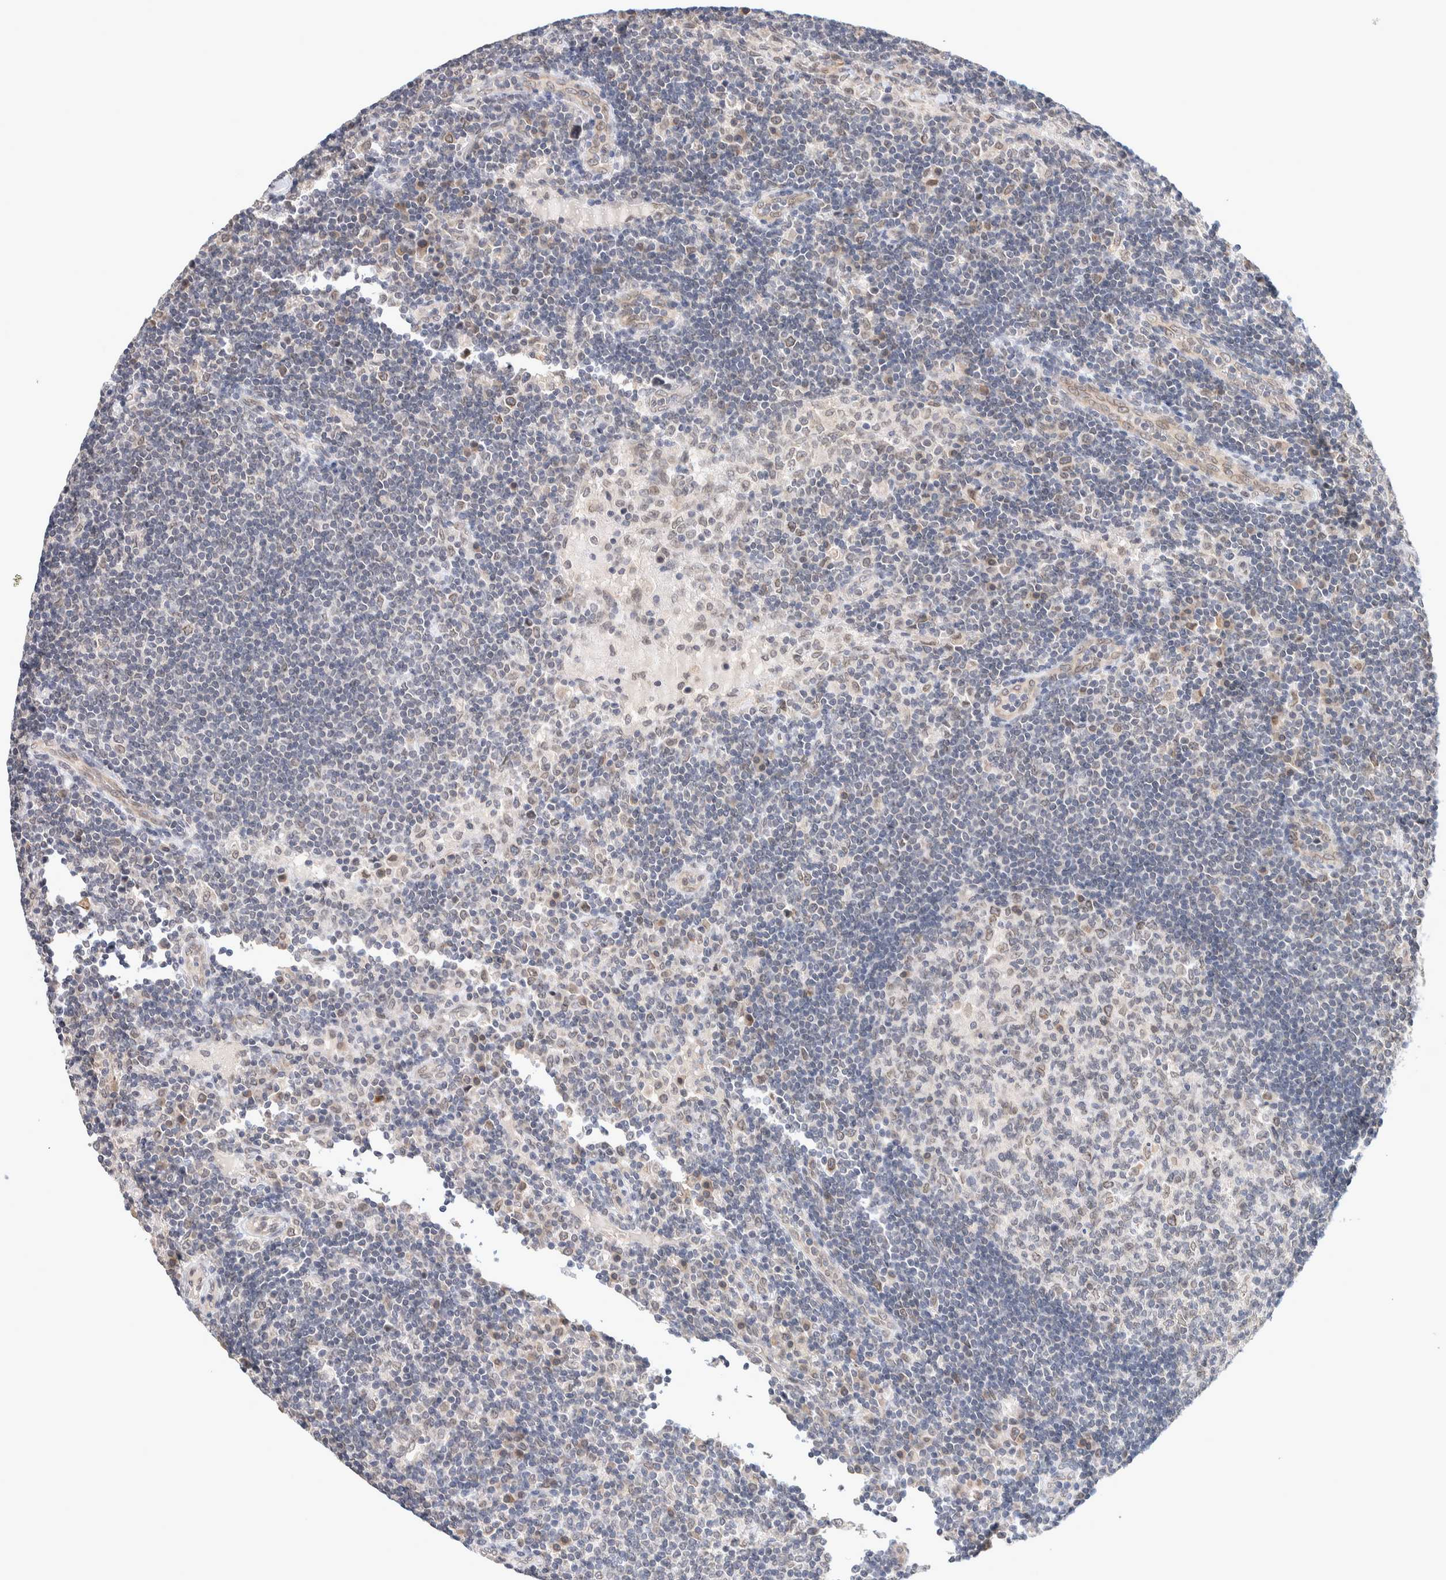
{"staining": {"intensity": "weak", "quantity": "25%-75%", "location": "cytoplasmic/membranous,nuclear"}, "tissue": "lymph node", "cell_type": "Germinal center cells", "image_type": "normal", "snomed": [{"axis": "morphology", "description": "Normal tissue, NOS"}, {"axis": "topography", "description": "Lymph node"}], "caption": "Protein positivity by immunohistochemistry demonstrates weak cytoplasmic/membranous,nuclear staining in approximately 25%-75% of germinal center cells in unremarkable lymph node.", "gene": "CRAT", "patient": {"sex": "female", "age": 53}}